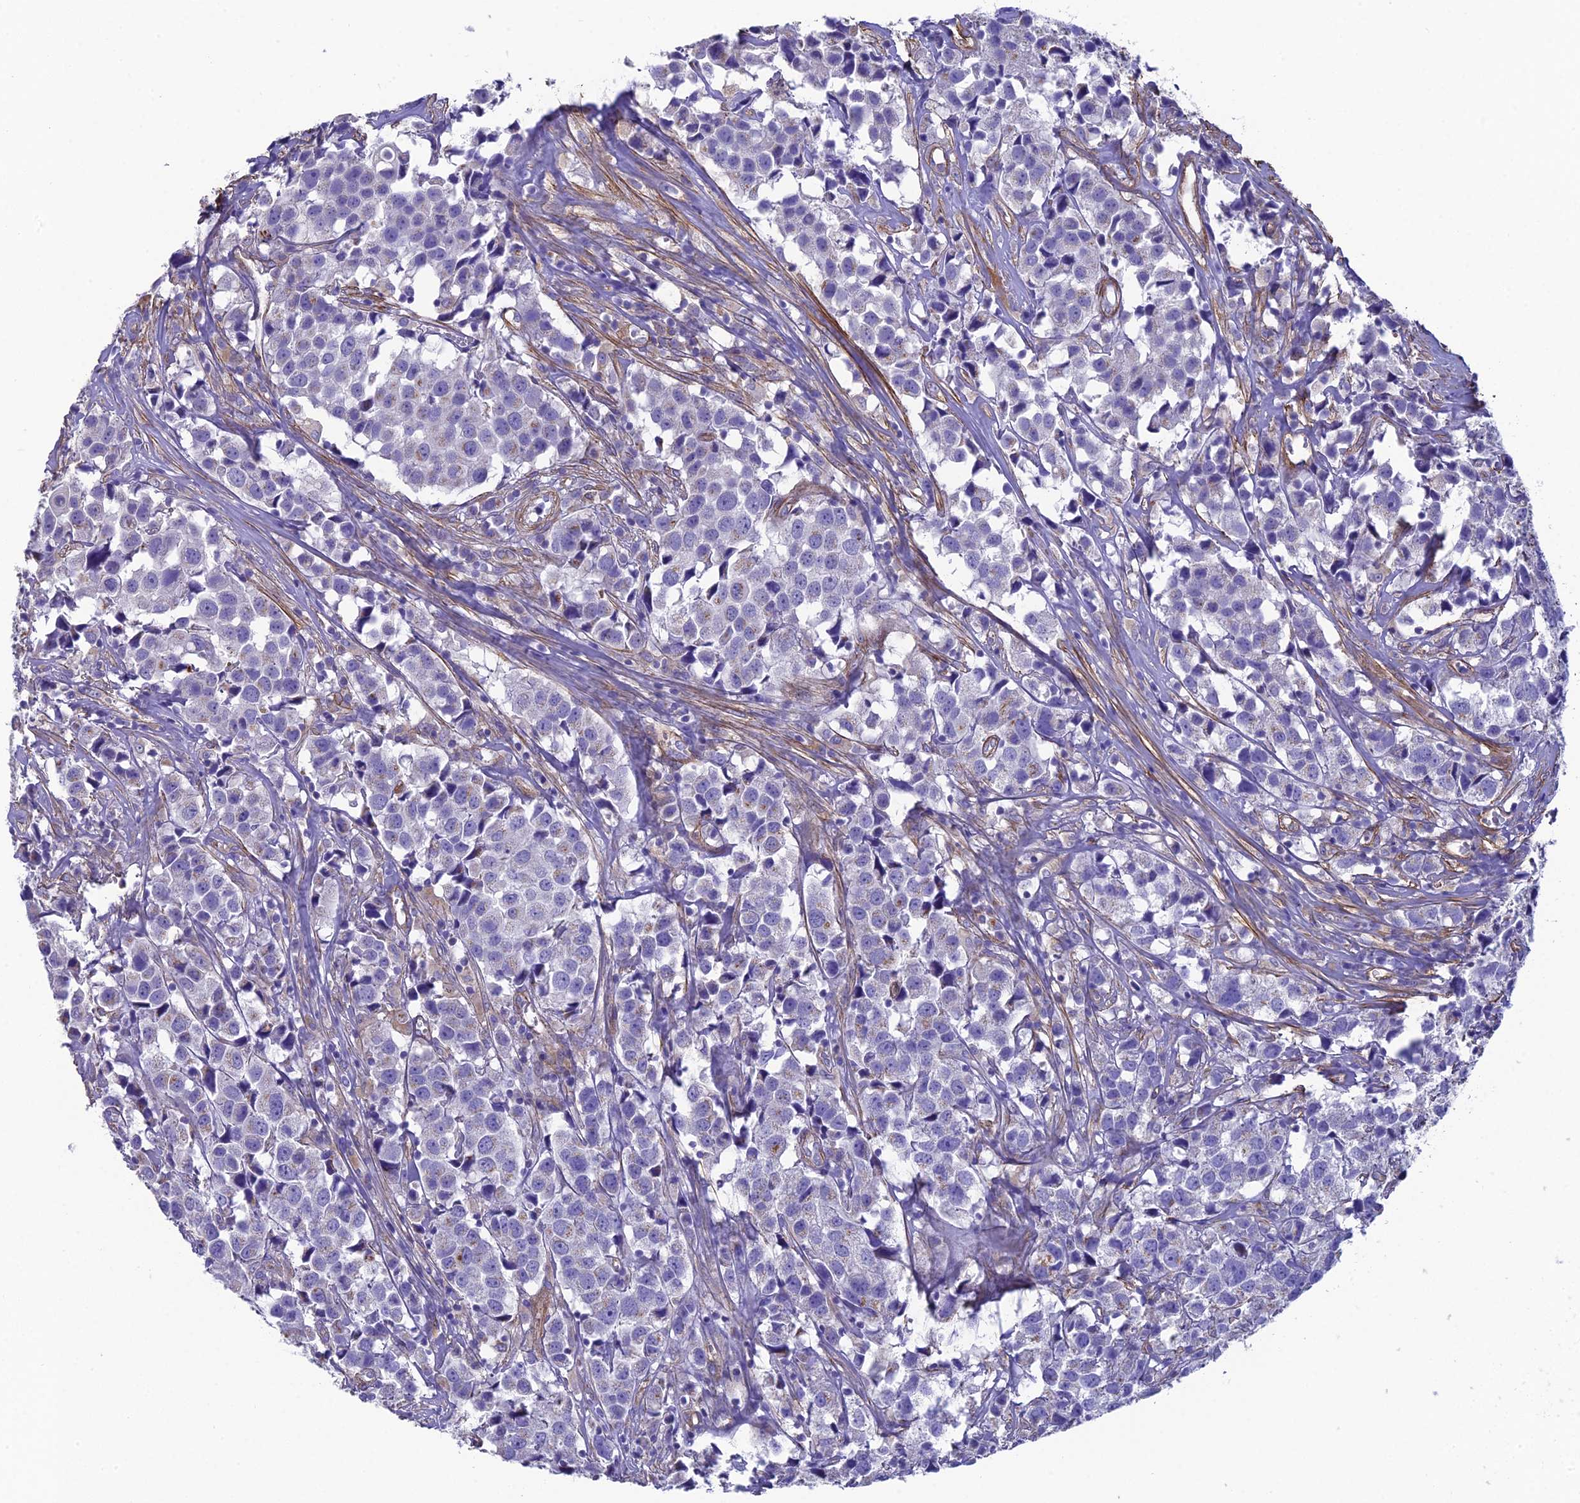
{"staining": {"intensity": "negative", "quantity": "none", "location": "none"}, "tissue": "urothelial cancer", "cell_type": "Tumor cells", "image_type": "cancer", "snomed": [{"axis": "morphology", "description": "Urothelial carcinoma, High grade"}, {"axis": "topography", "description": "Urinary bladder"}], "caption": "High magnification brightfield microscopy of urothelial cancer stained with DAB (brown) and counterstained with hematoxylin (blue): tumor cells show no significant staining. (DAB immunohistochemistry visualized using brightfield microscopy, high magnification).", "gene": "TNS1", "patient": {"sex": "female", "age": 75}}